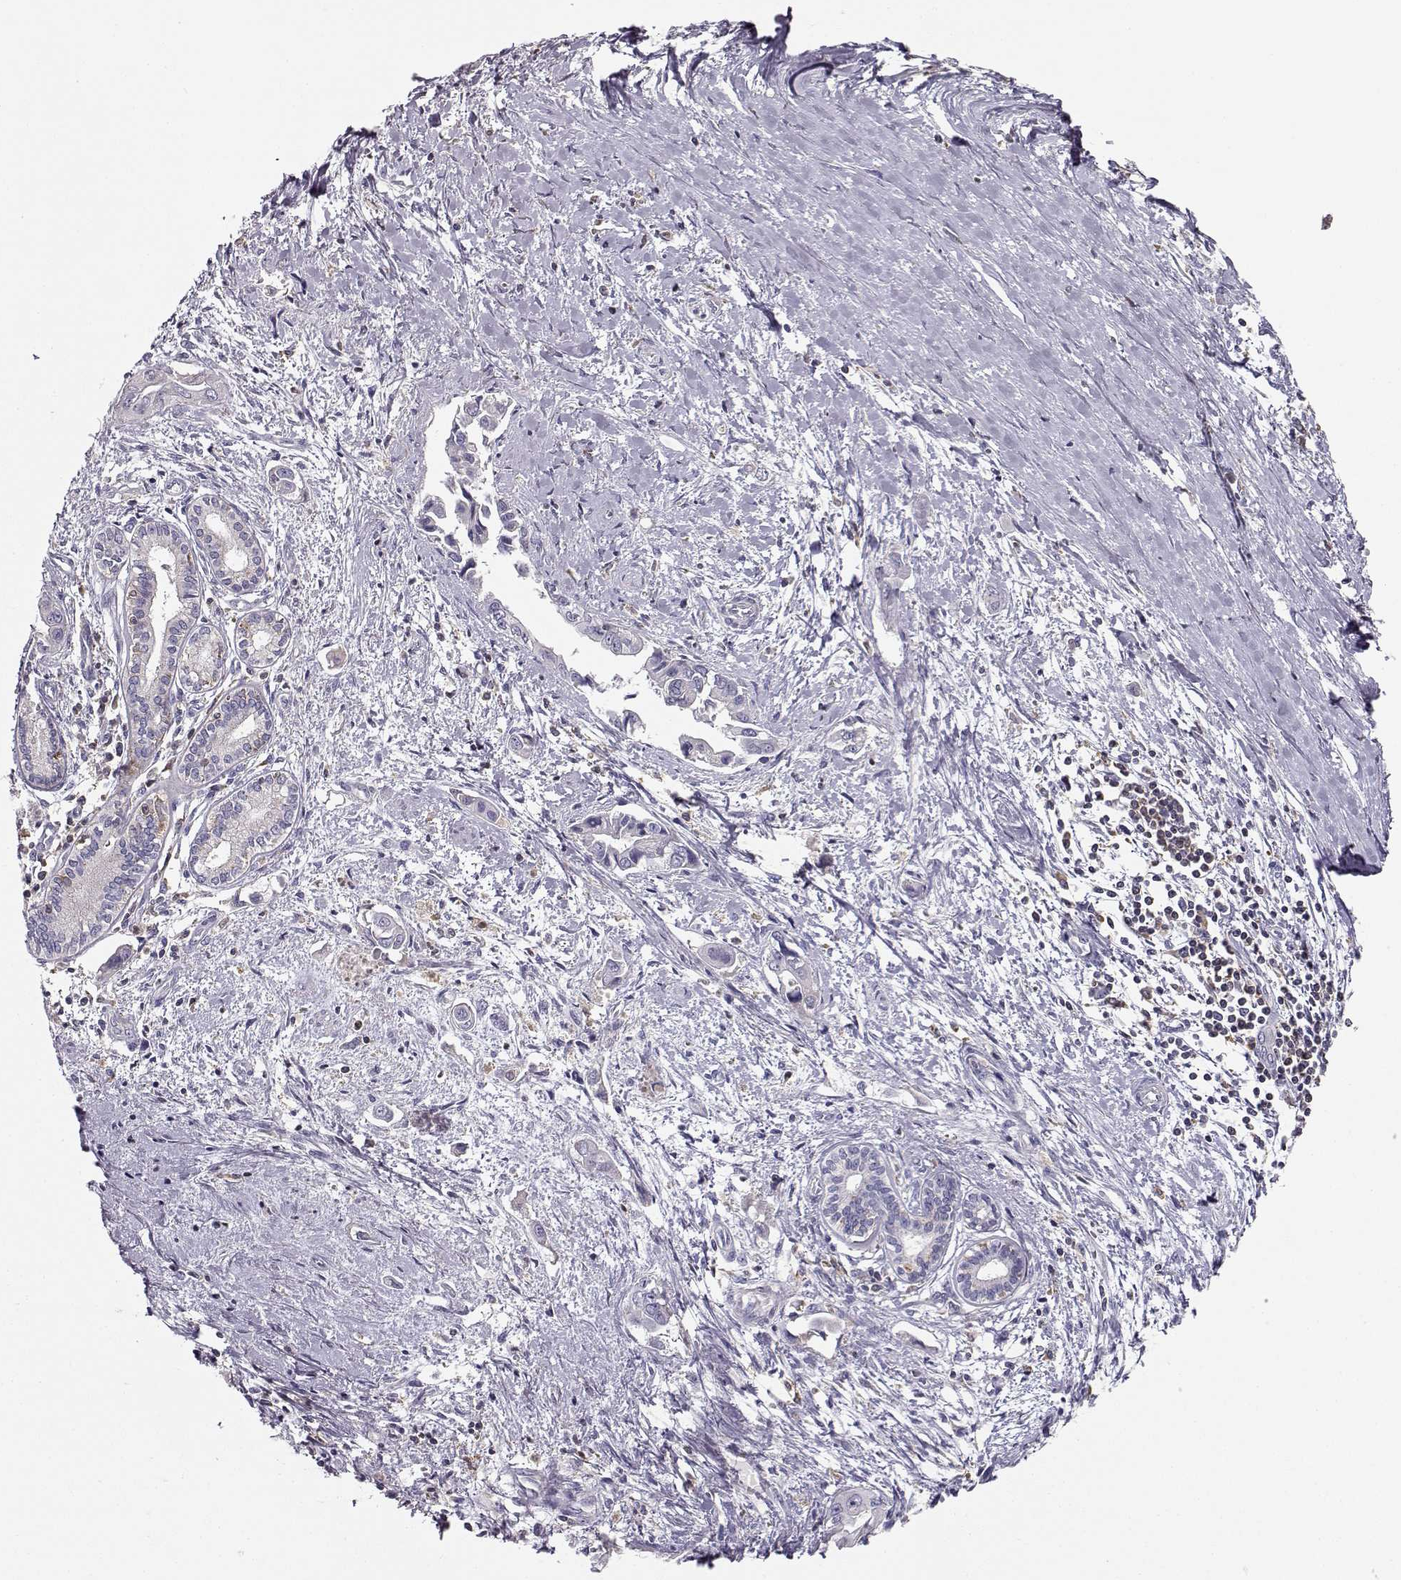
{"staining": {"intensity": "negative", "quantity": "none", "location": "none"}, "tissue": "pancreatic cancer", "cell_type": "Tumor cells", "image_type": "cancer", "snomed": [{"axis": "morphology", "description": "Adenocarcinoma, NOS"}, {"axis": "topography", "description": "Pancreas"}], "caption": "IHC image of neoplastic tissue: human pancreatic cancer (adenocarcinoma) stained with DAB (3,3'-diaminobenzidine) displays no significant protein expression in tumor cells.", "gene": "VAV1", "patient": {"sex": "male", "age": 60}}